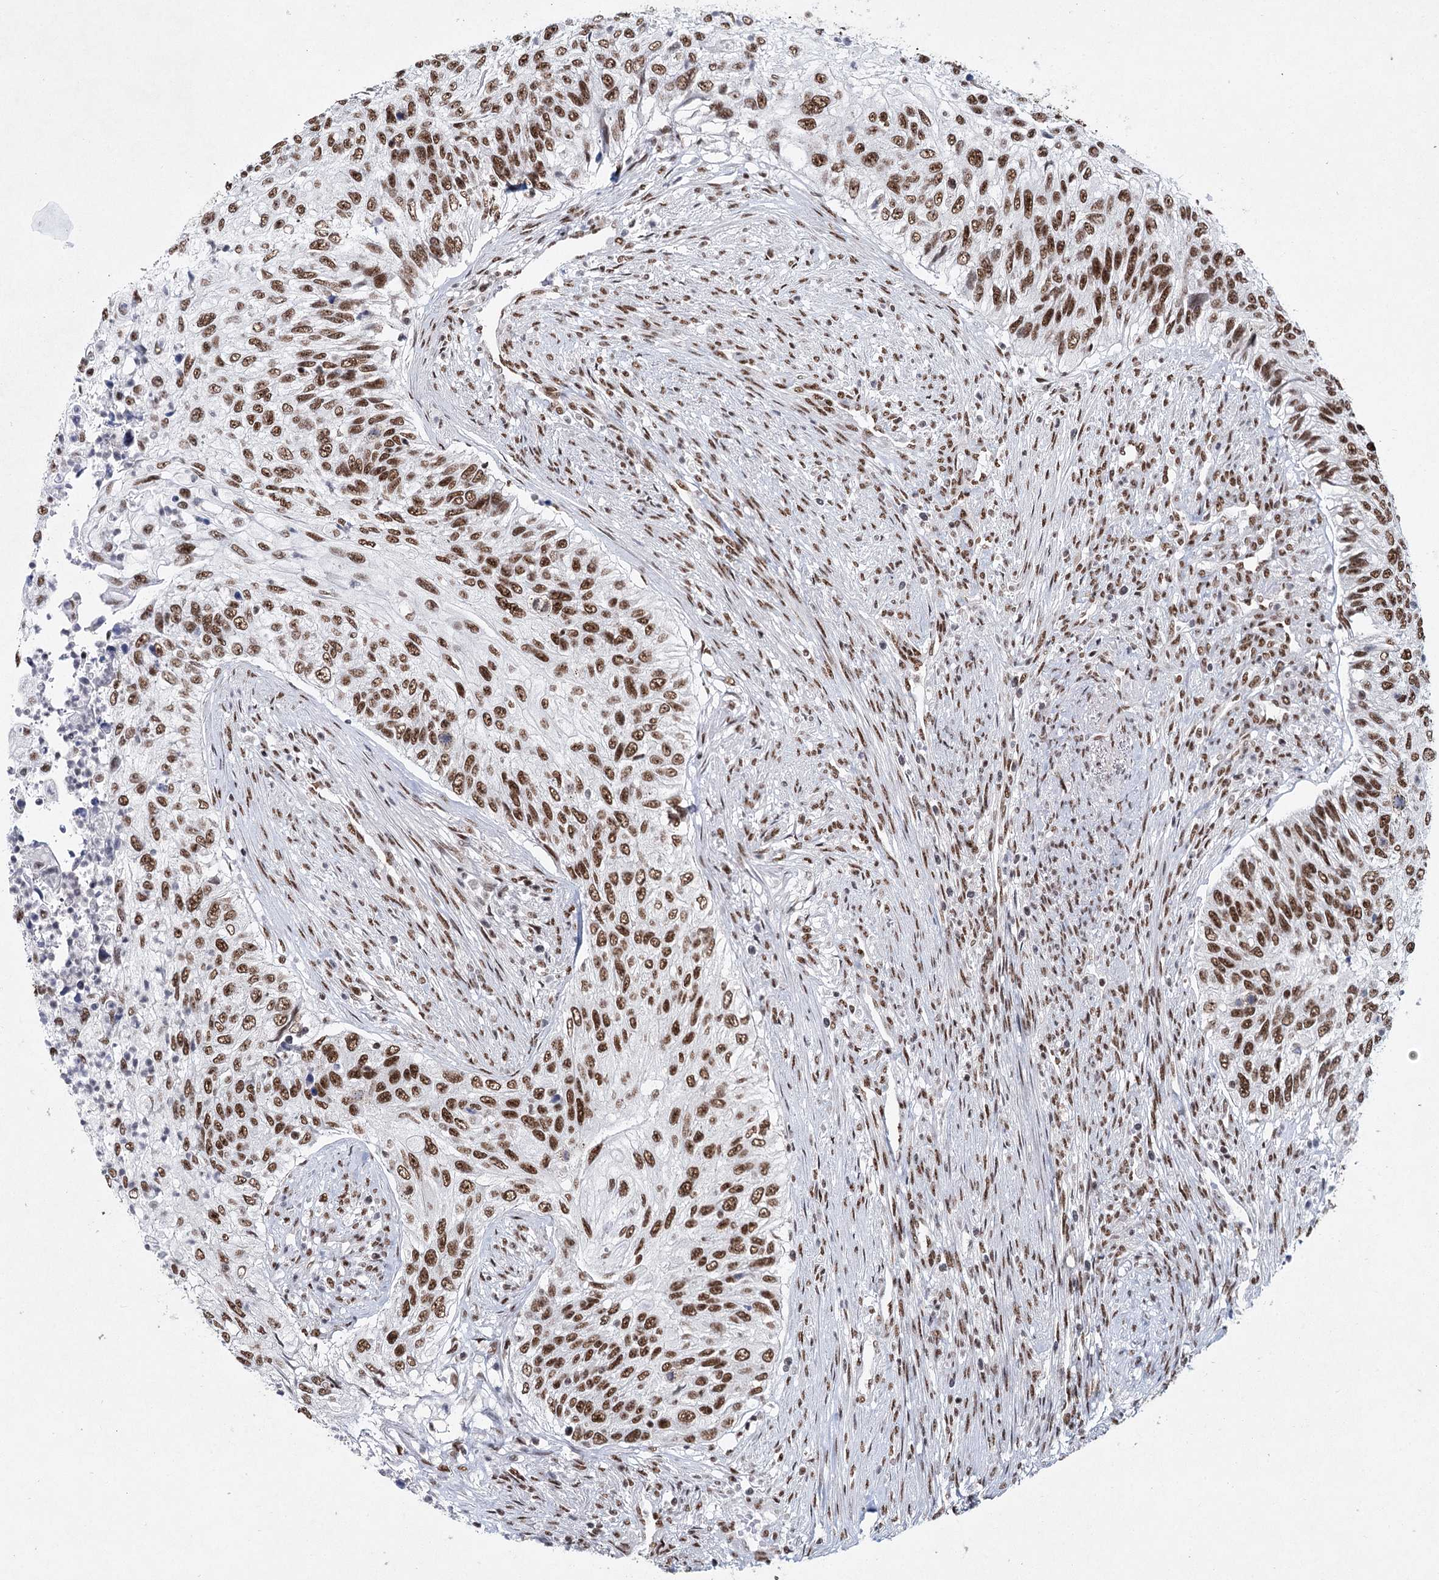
{"staining": {"intensity": "moderate", "quantity": ">75%", "location": "nuclear"}, "tissue": "urothelial cancer", "cell_type": "Tumor cells", "image_type": "cancer", "snomed": [{"axis": "morphology", "description": "Urothelial carcinoma, High grade"}, {"axis": "topography", "description": "Urinary bladder"}], "caption": "This micrograph demonstrates immunohistochemistry (IHC) staining of human urothelial cancer, with medium moderate nuclear expression in about >75% of tumor cells.", "gene": "SCAF8", "patient": {"sex": "female", "age": 60}}